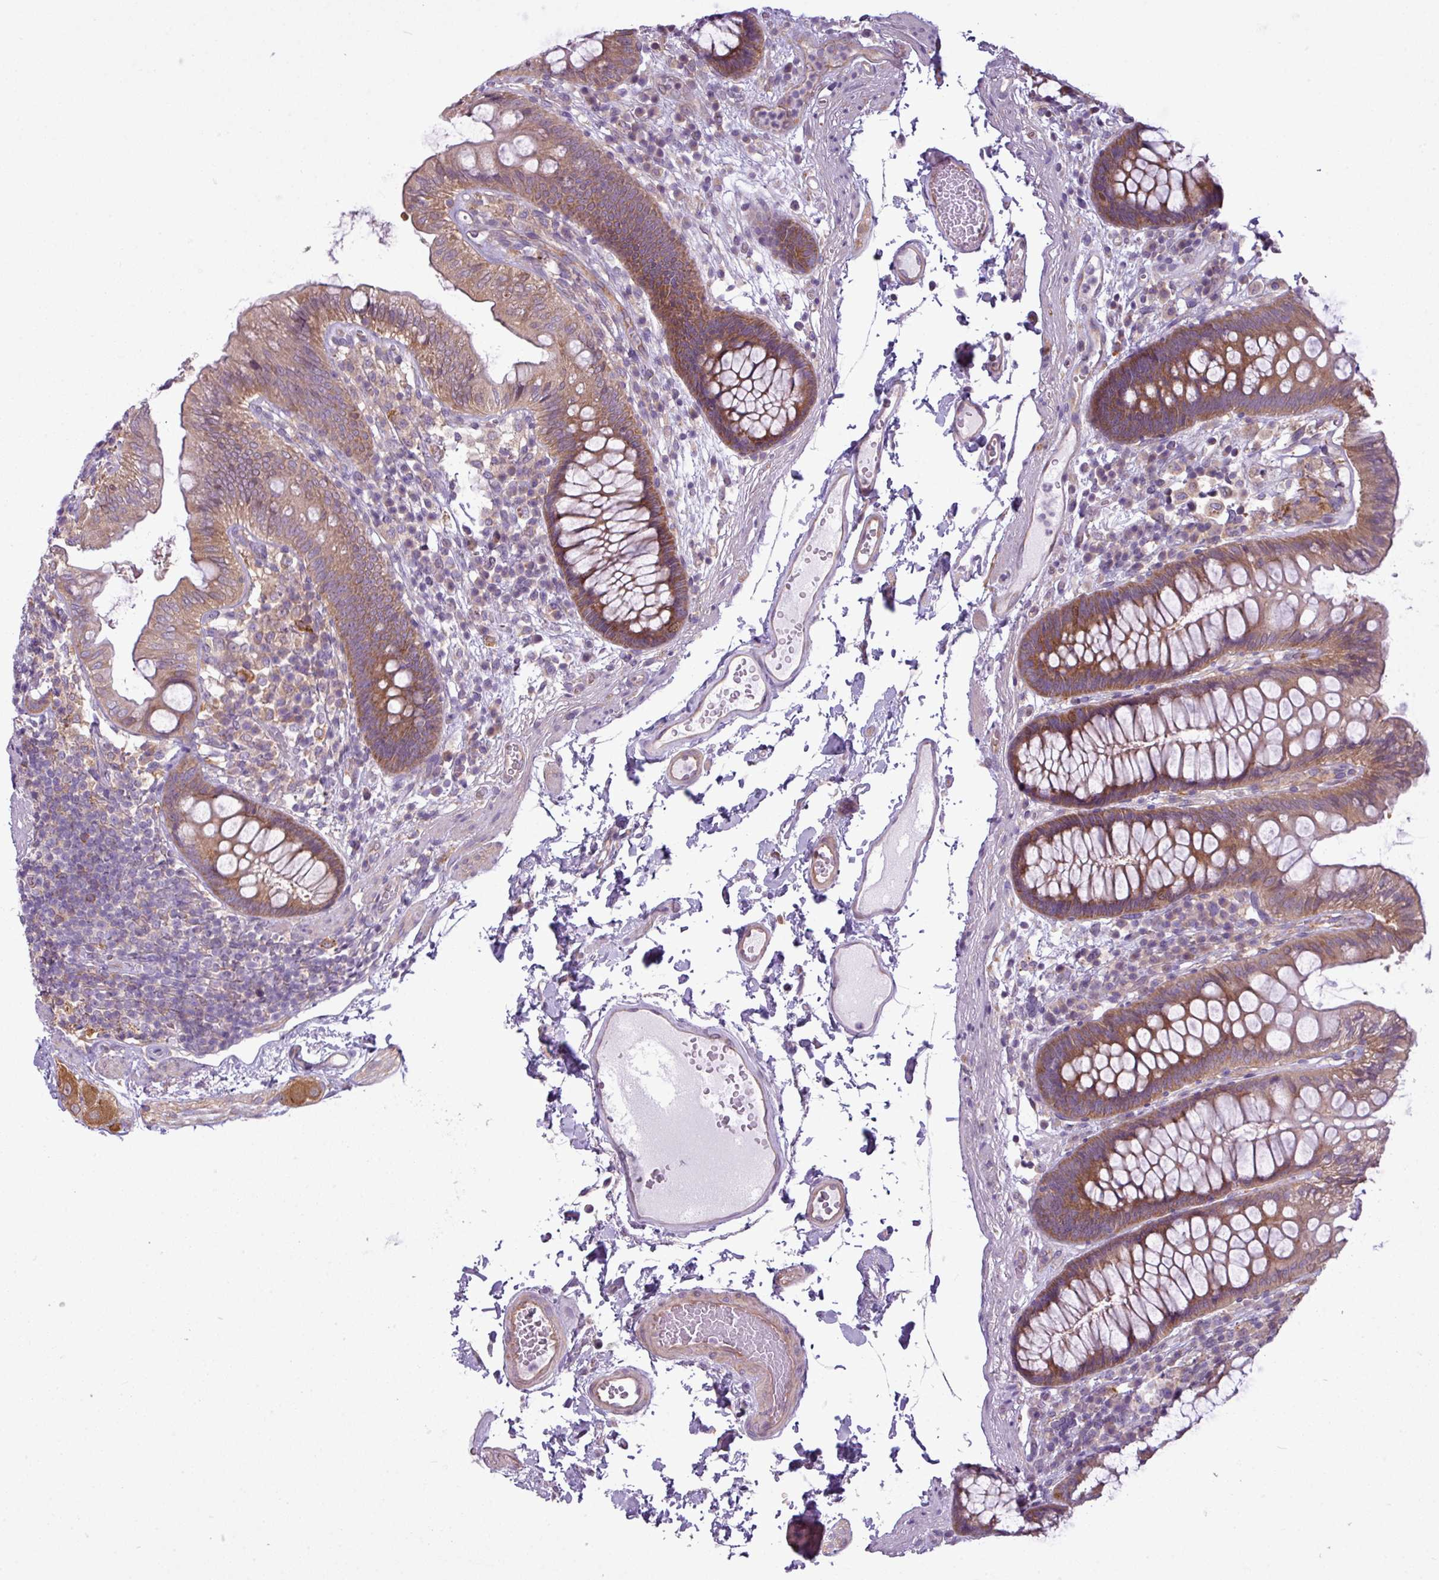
{"staining": {"intensity": "weak", "quantity": ">75%", "location": "cytoplasmic/membranous"}, "tissue": "colon", "cell_type": "Endothelial cells", "image_type": "normal", "snomed": [{"axis": "morphology", "description": "Normal tissue, NOS"}, {"axis": "topography", "description": "Colon"}], "caption": "High-power microscopy captured an immunohistochemistry image of benign colon, revealing weak cytoplasmic/membranous expression in approximately >75% of endothelial cells. (IHC, brightfield microscopy, high magnification).", "gene": "CAMK2A", "patient": {"sex": "male", "age": 84}}